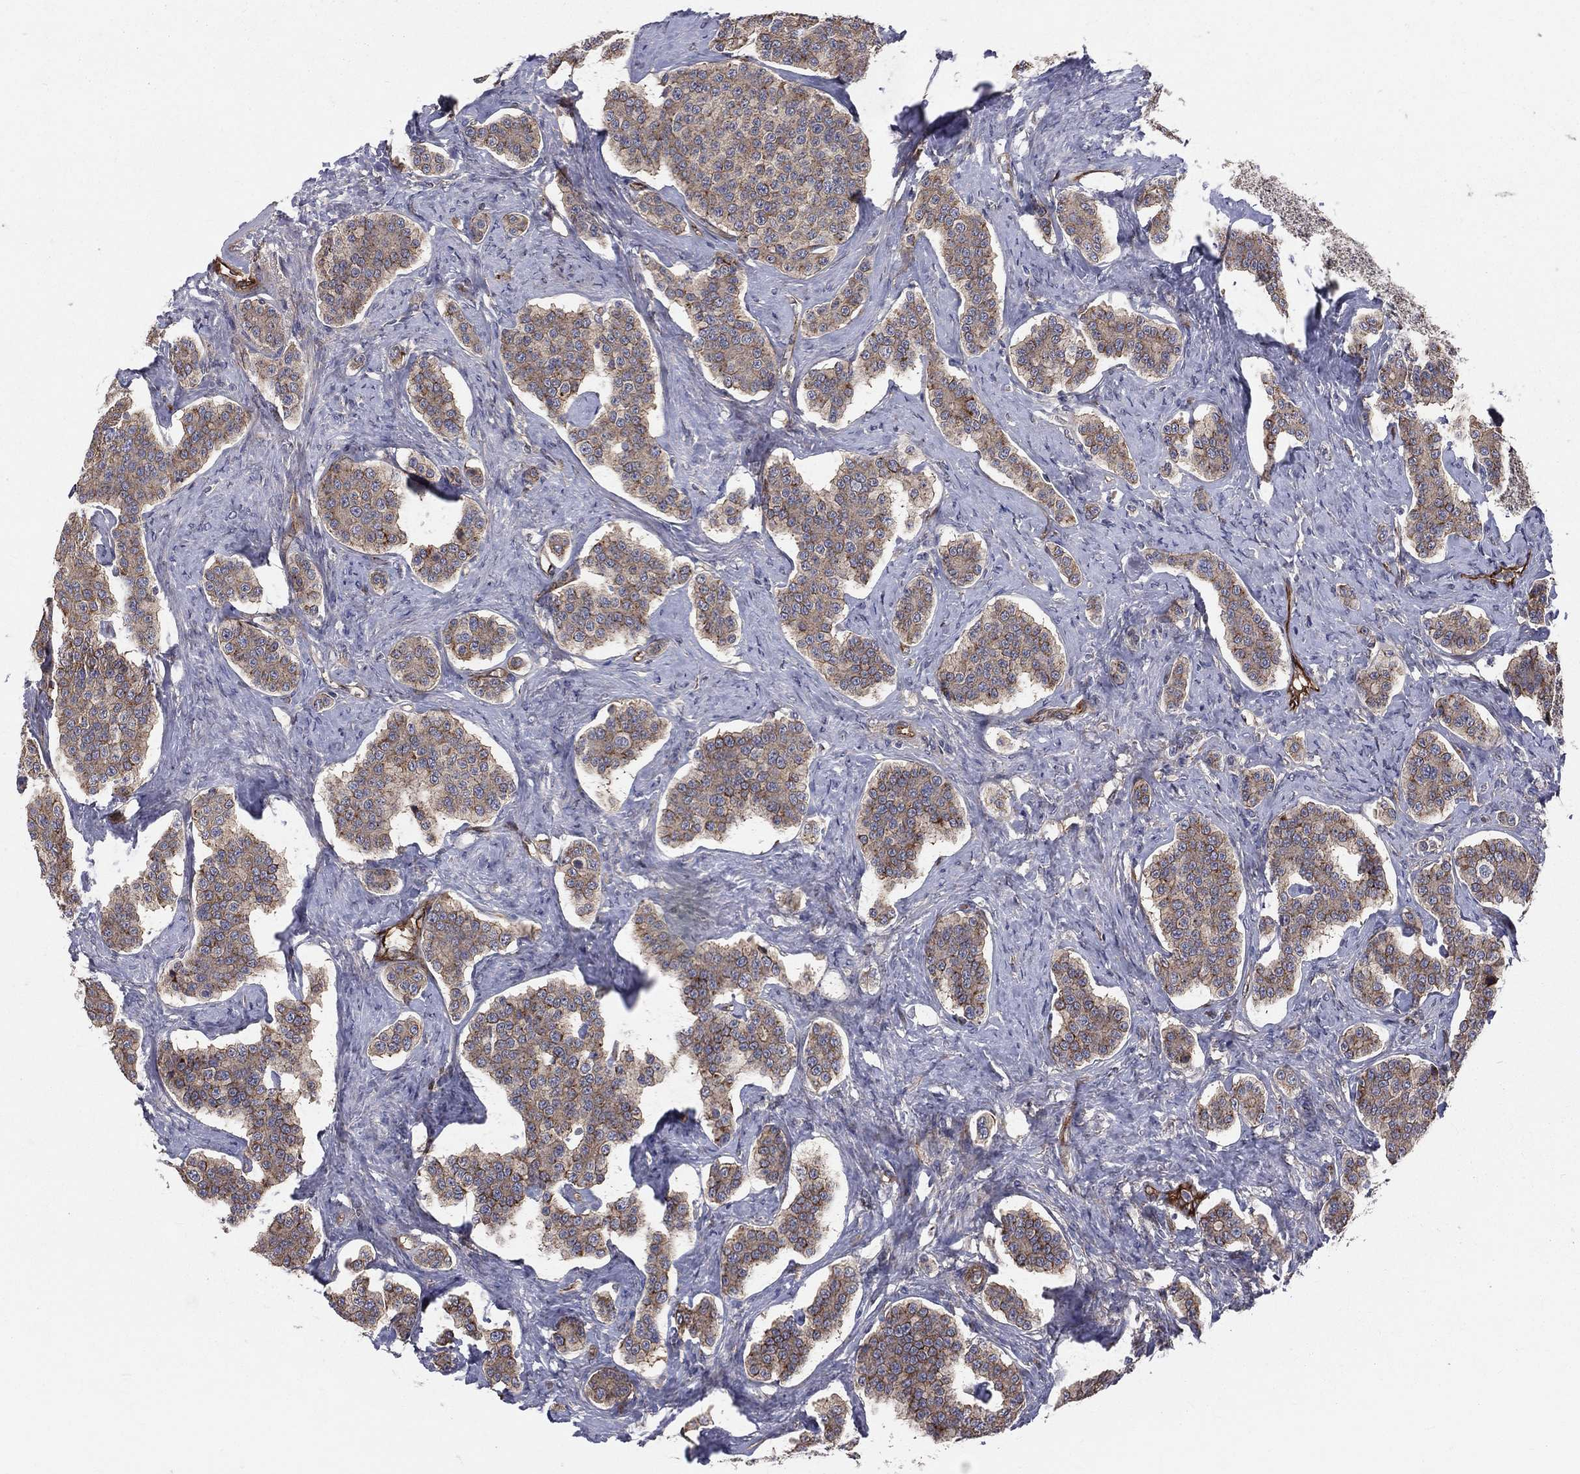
{"staining": {"intensity": "moderate", "quantity": ">75%", "location": "cytoplasmic/membranous"}, "tissue": "carcinoid", "cell_type": "Tumor cells", "image_type": "cancer", "snomed": [{"axis": "morphology", "description": "Carcinoid, malignant, NOS"}, {"axis": "topography", "description": "Small intestine"}], "caption": "About >75% of tumor cells in human carcinoid display moderate cytoplasmic/membranous protein staining as visualized by brown immunohistochemical staining.", "gene": "ENTPD1", "patient": {"sex": "female", "age": 58}}